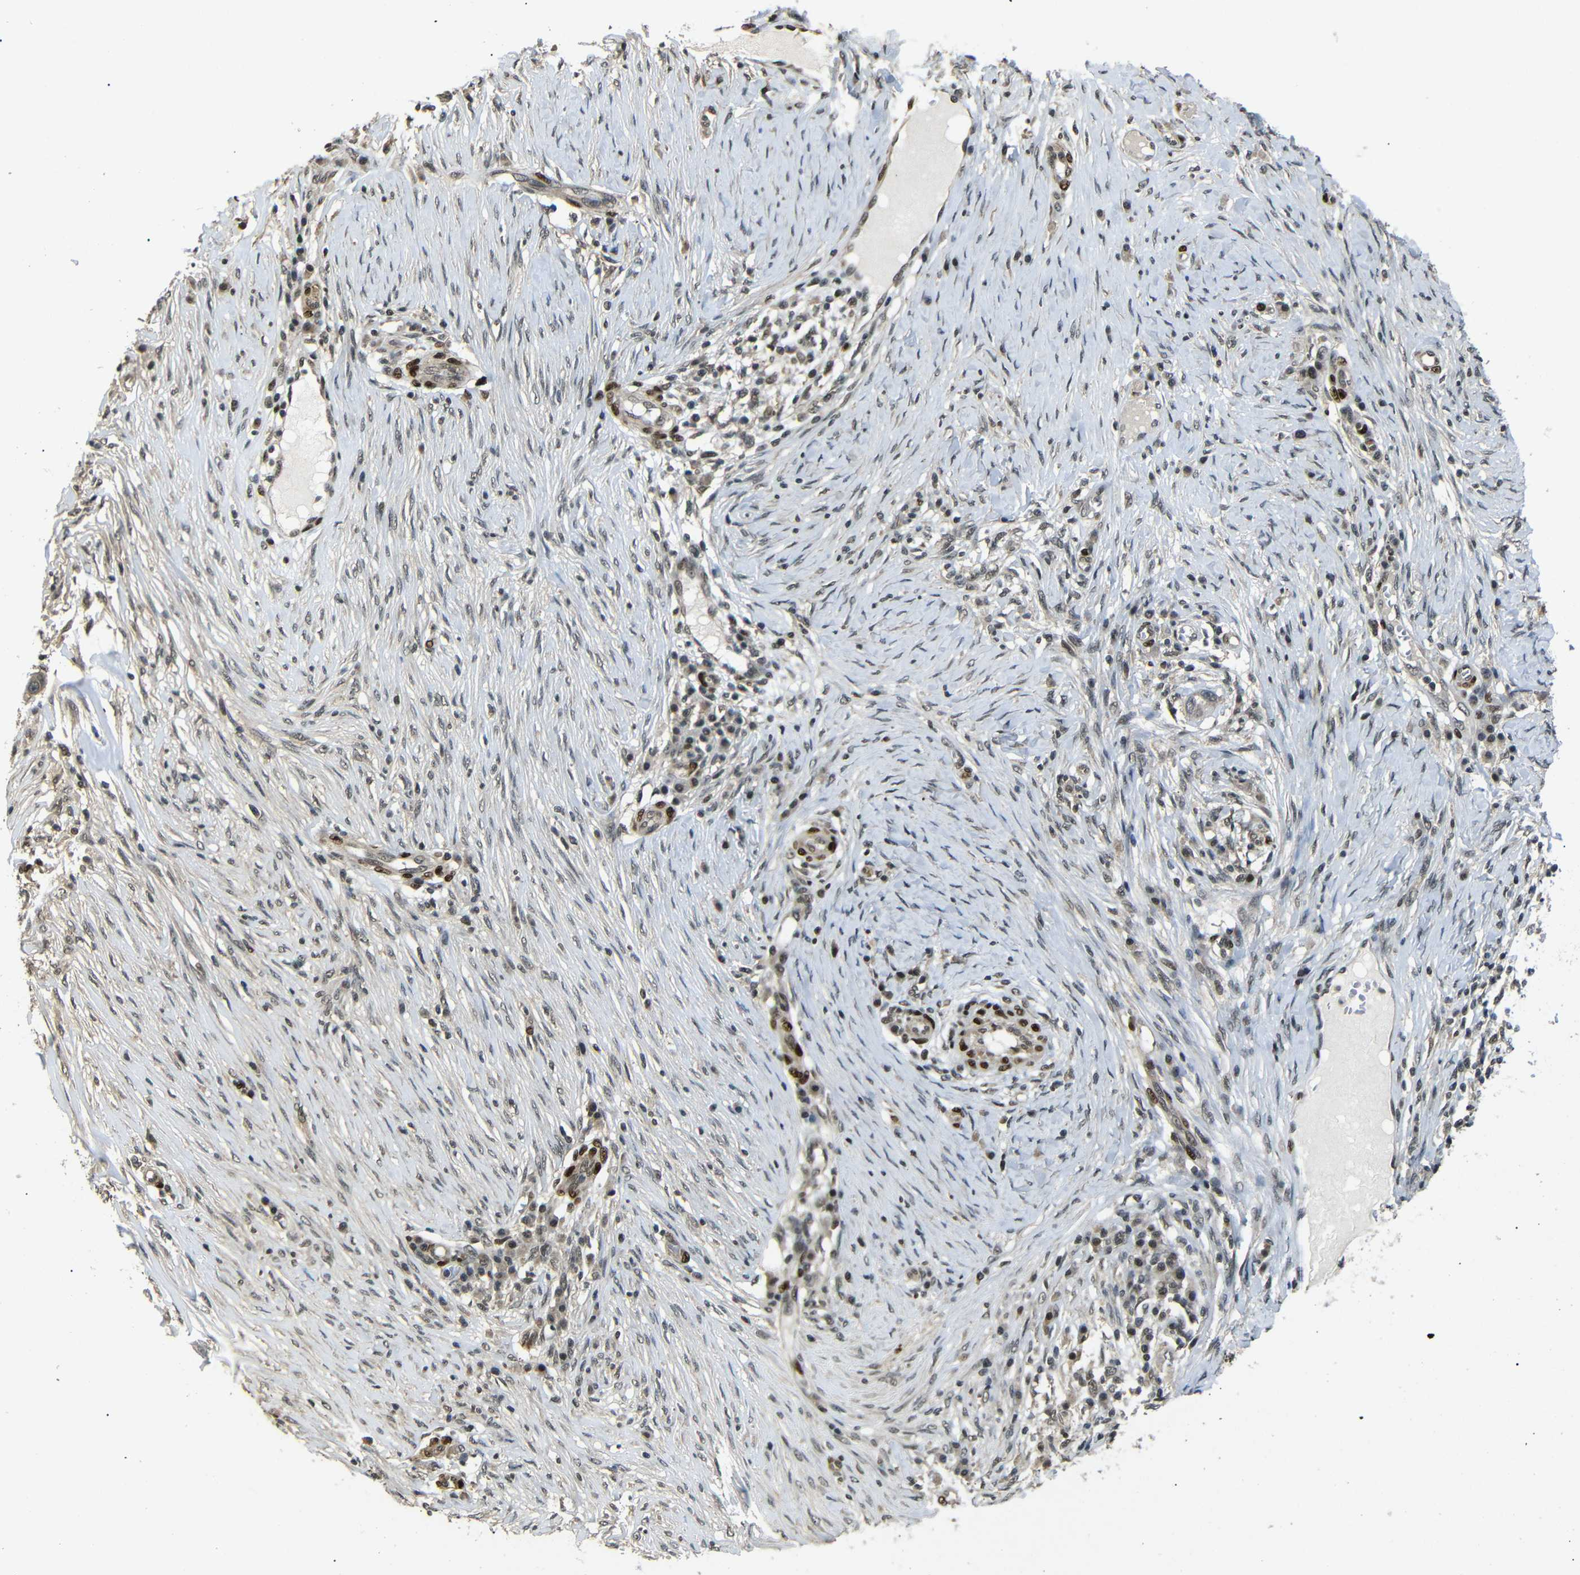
{"staining": {"intensity": "weak", "quantity": ">75%", "location": "cytoplasmic/membranous,nuclear"}, "tissue": "skin cancer", "cell_type": "Tumor cells", "image_type": "cancer", "snomed": [{"axis": "morphology", "description": "Squamous cell carcinoma, NOS"}, {"axis": "topography", "description": "Skin"}], "caption": "A brown stain highlights weak cytoplasmic/membranous and nuclear expression of a protein in human squamous cell carcinoma (skin) tumor cells.", "gene": "TBX2", "patient": {"sex": "female", "age": 44}}